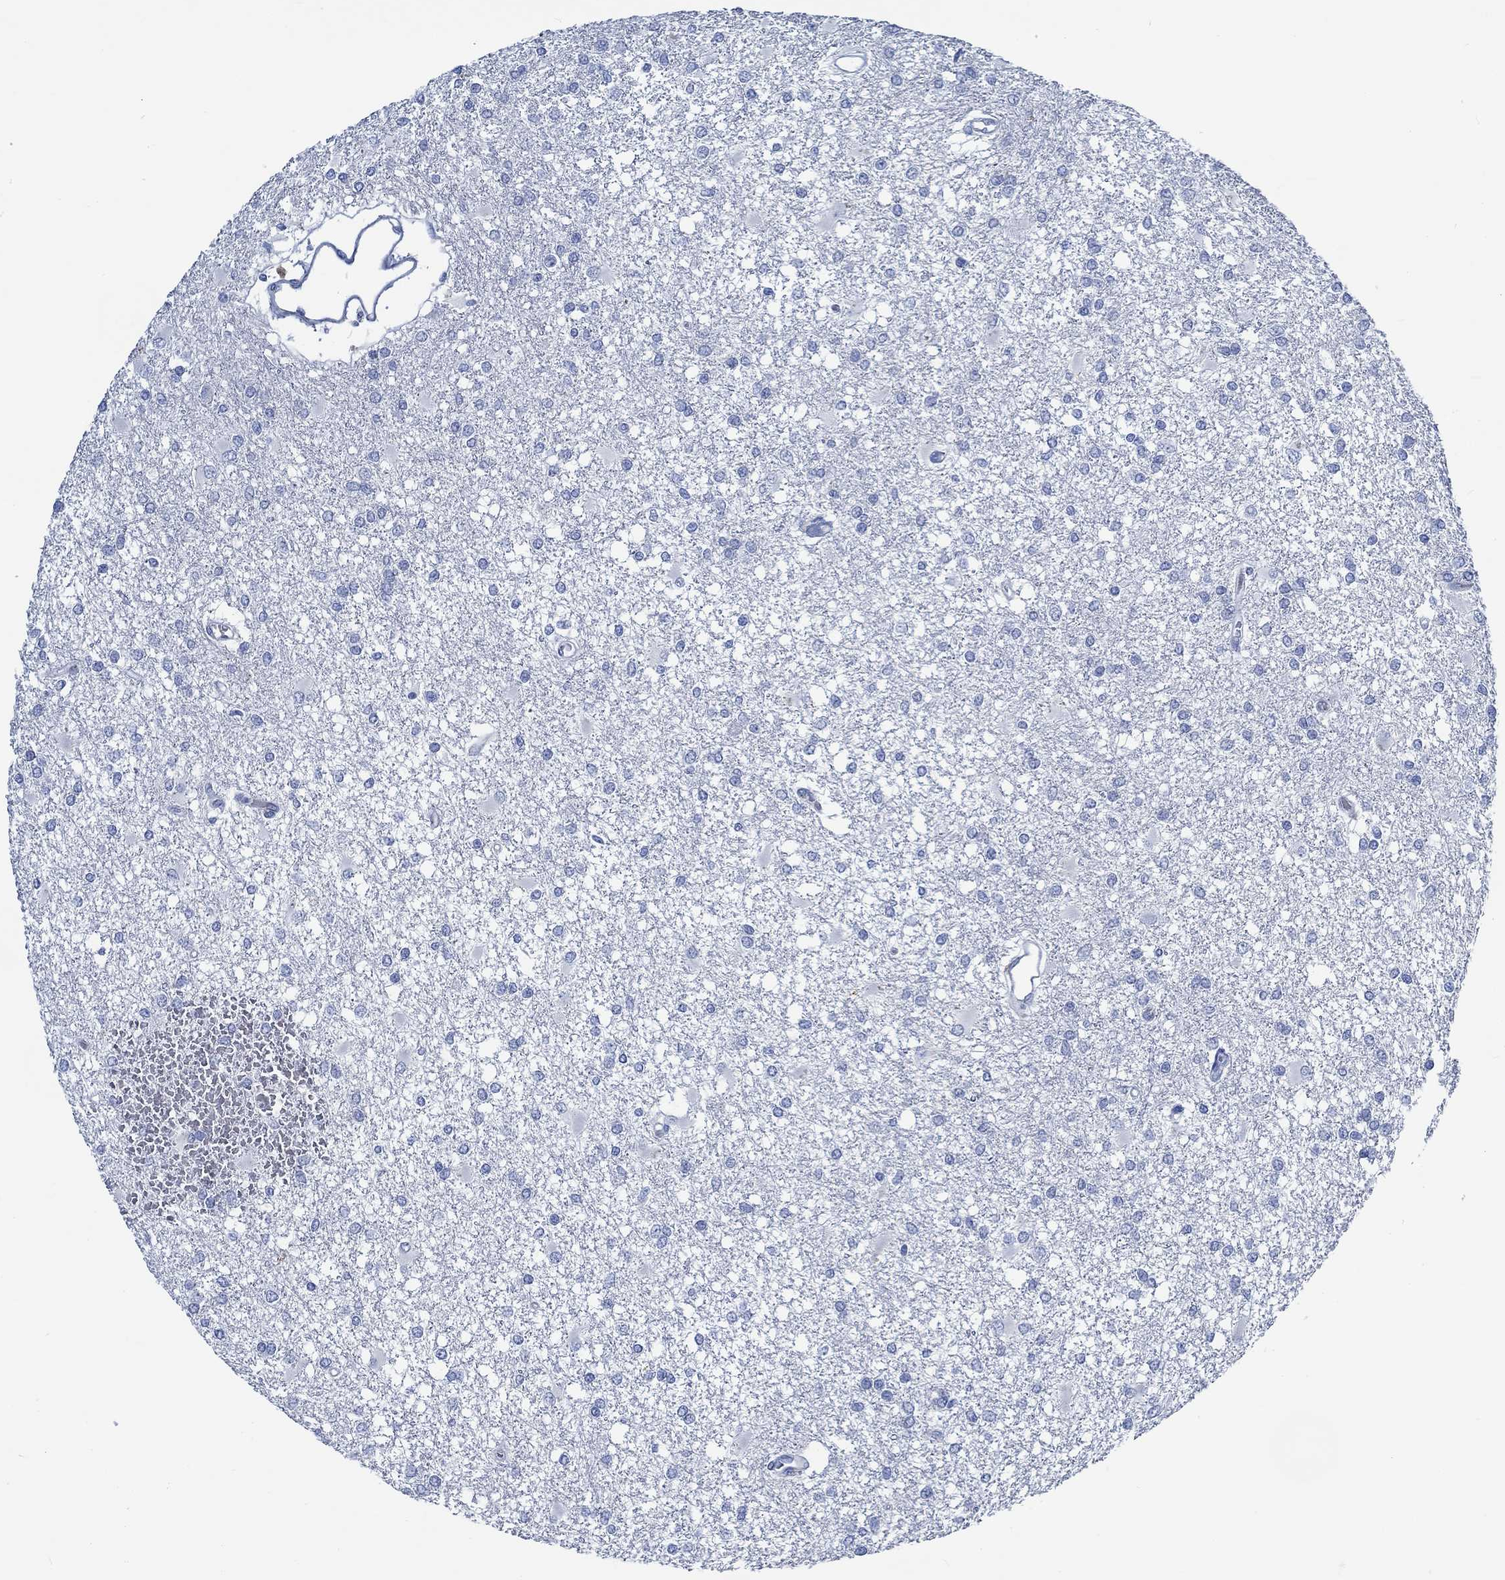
{"staining": {"intensity": "negative", "quantity": "none", "location": "none"}, "tissue": "glioma", "cell_type": "Tumor cells", "image_type": "cancer", "snomed": [{"axis": "morphology", "description": "Glioma, malignant, High grade"}, {"axis": "topography", "description": "Cerebral cortex"}], "caption": "Malignant glioma (high-grade) was stained to show a protein in brown. There is no significant staining in tumor cells. Brightfield microscopy of IHC stained with DAB (3,3'-diaminobenzidine) (brown) and hematoxylin (blue), captured at high magnification.", "gene": "SVEP1", "patient": {"sex": "male", "age": 79}}